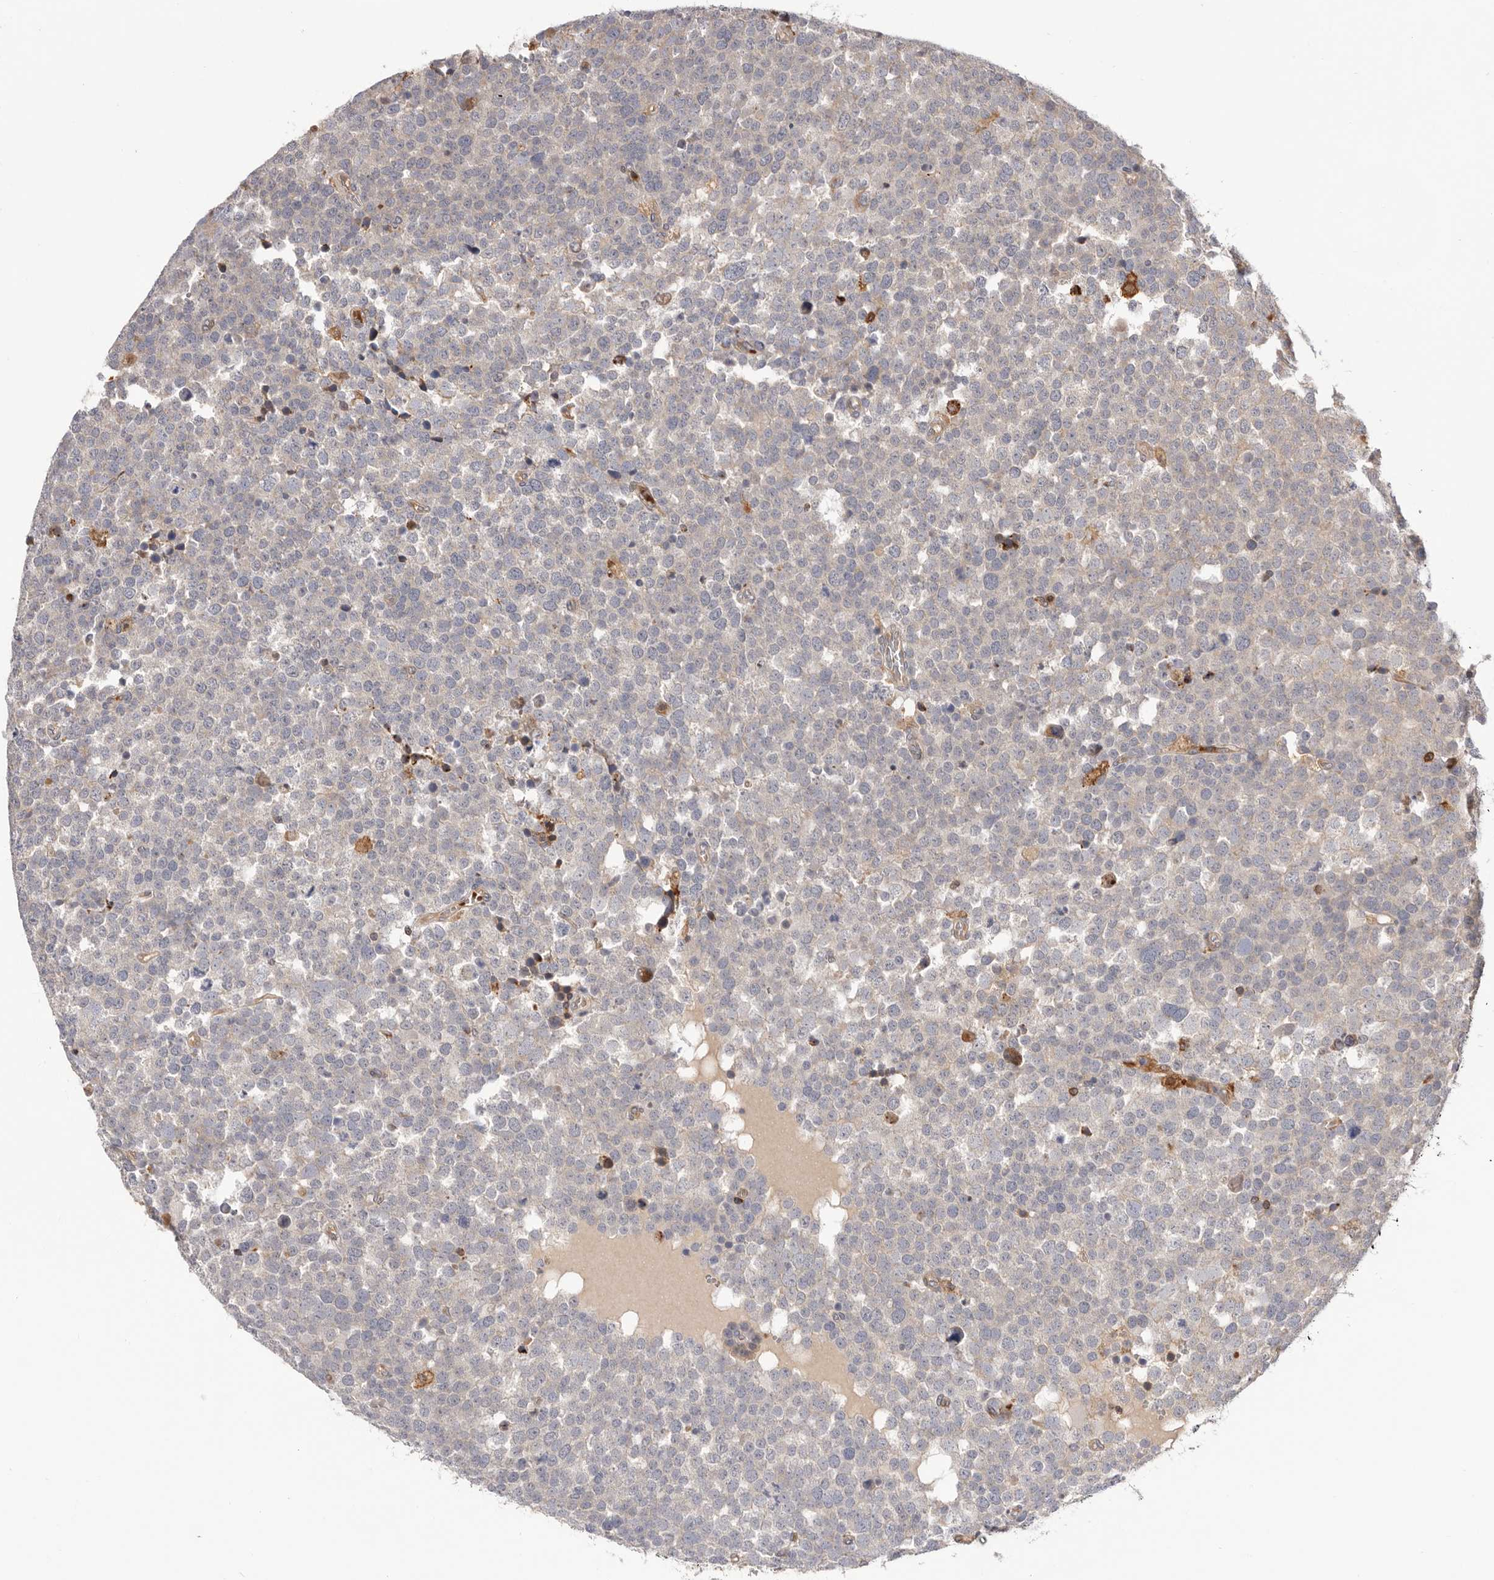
{"staining": {"intensity": "negative", "quantity": "none", "location": "none"}, "tissue": "testis cancer", "cell_type": "Tumor cells", "image_type": "cancer", "snomed": [{"axis": "morphology", "description": "Seminoma, NOS"}, {"axis": "topography", "description": "Testis"}], "caption": "Testis cancer (seminoma) was stained to show a protein in brown. There is no significant staining in tumor cells. (Stains: DAB IHC with hematoxylin counter stain, Microscopy: brightfield microscopy at high magnification).", "gene": "RNF213", "patient": {"sex": "male", "age": 71}}